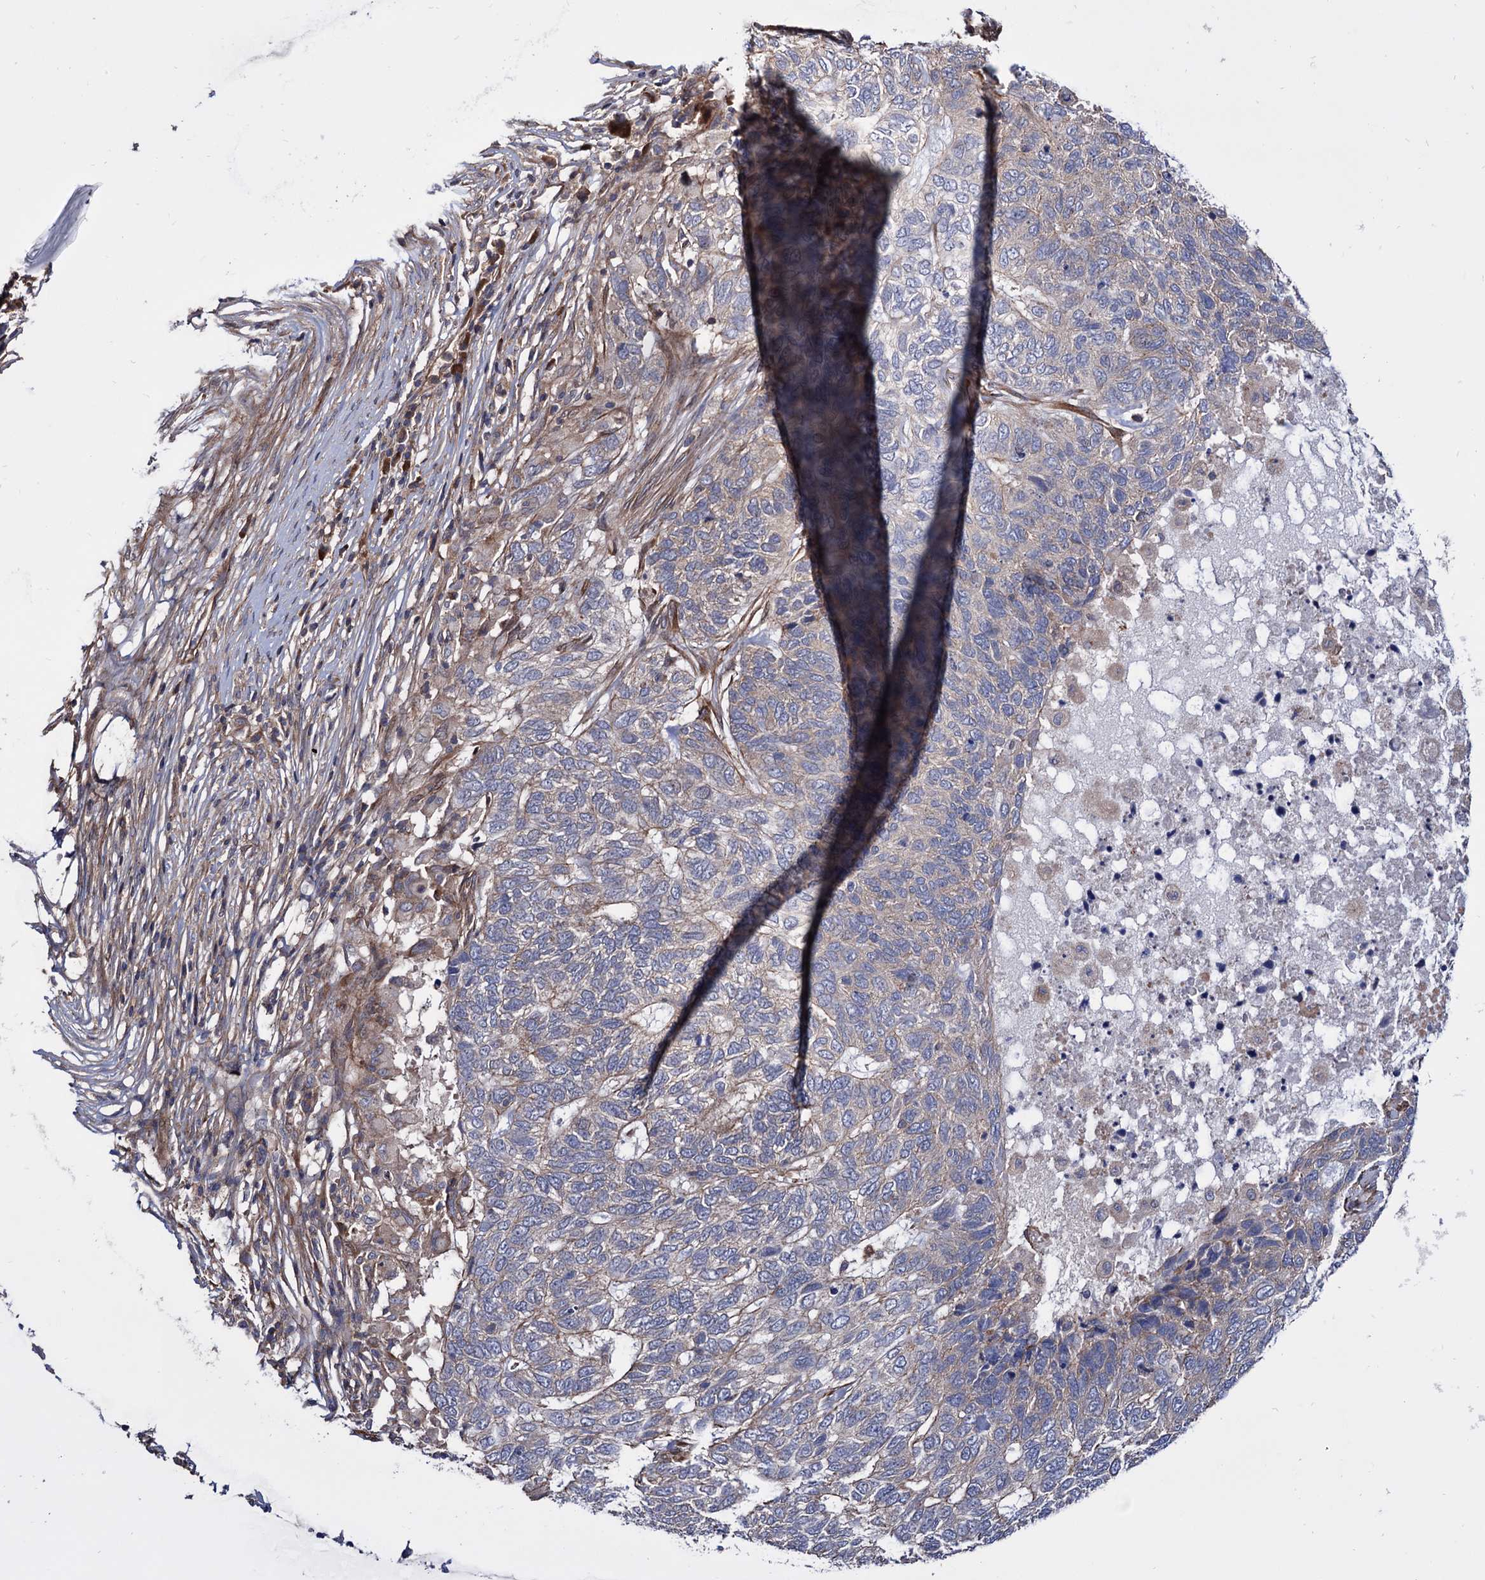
{"staining": {"intensity": "negative", "quantity": "none", "location": "none"}, "tissue": "skin cancer", "cell_type": "Tumor cells", "image_type": "cancer", "snomed": [{"axis": "morphology", "description": "Basal cell carcinoma"}, {"axis": "topography", "description": "Skin"}], "caption": "Micrograph shows no protein positivity in tumor cells of skin cancer tissue.", "gene": "FERMT2", "patient": {"sex": "female", "age": 65}}